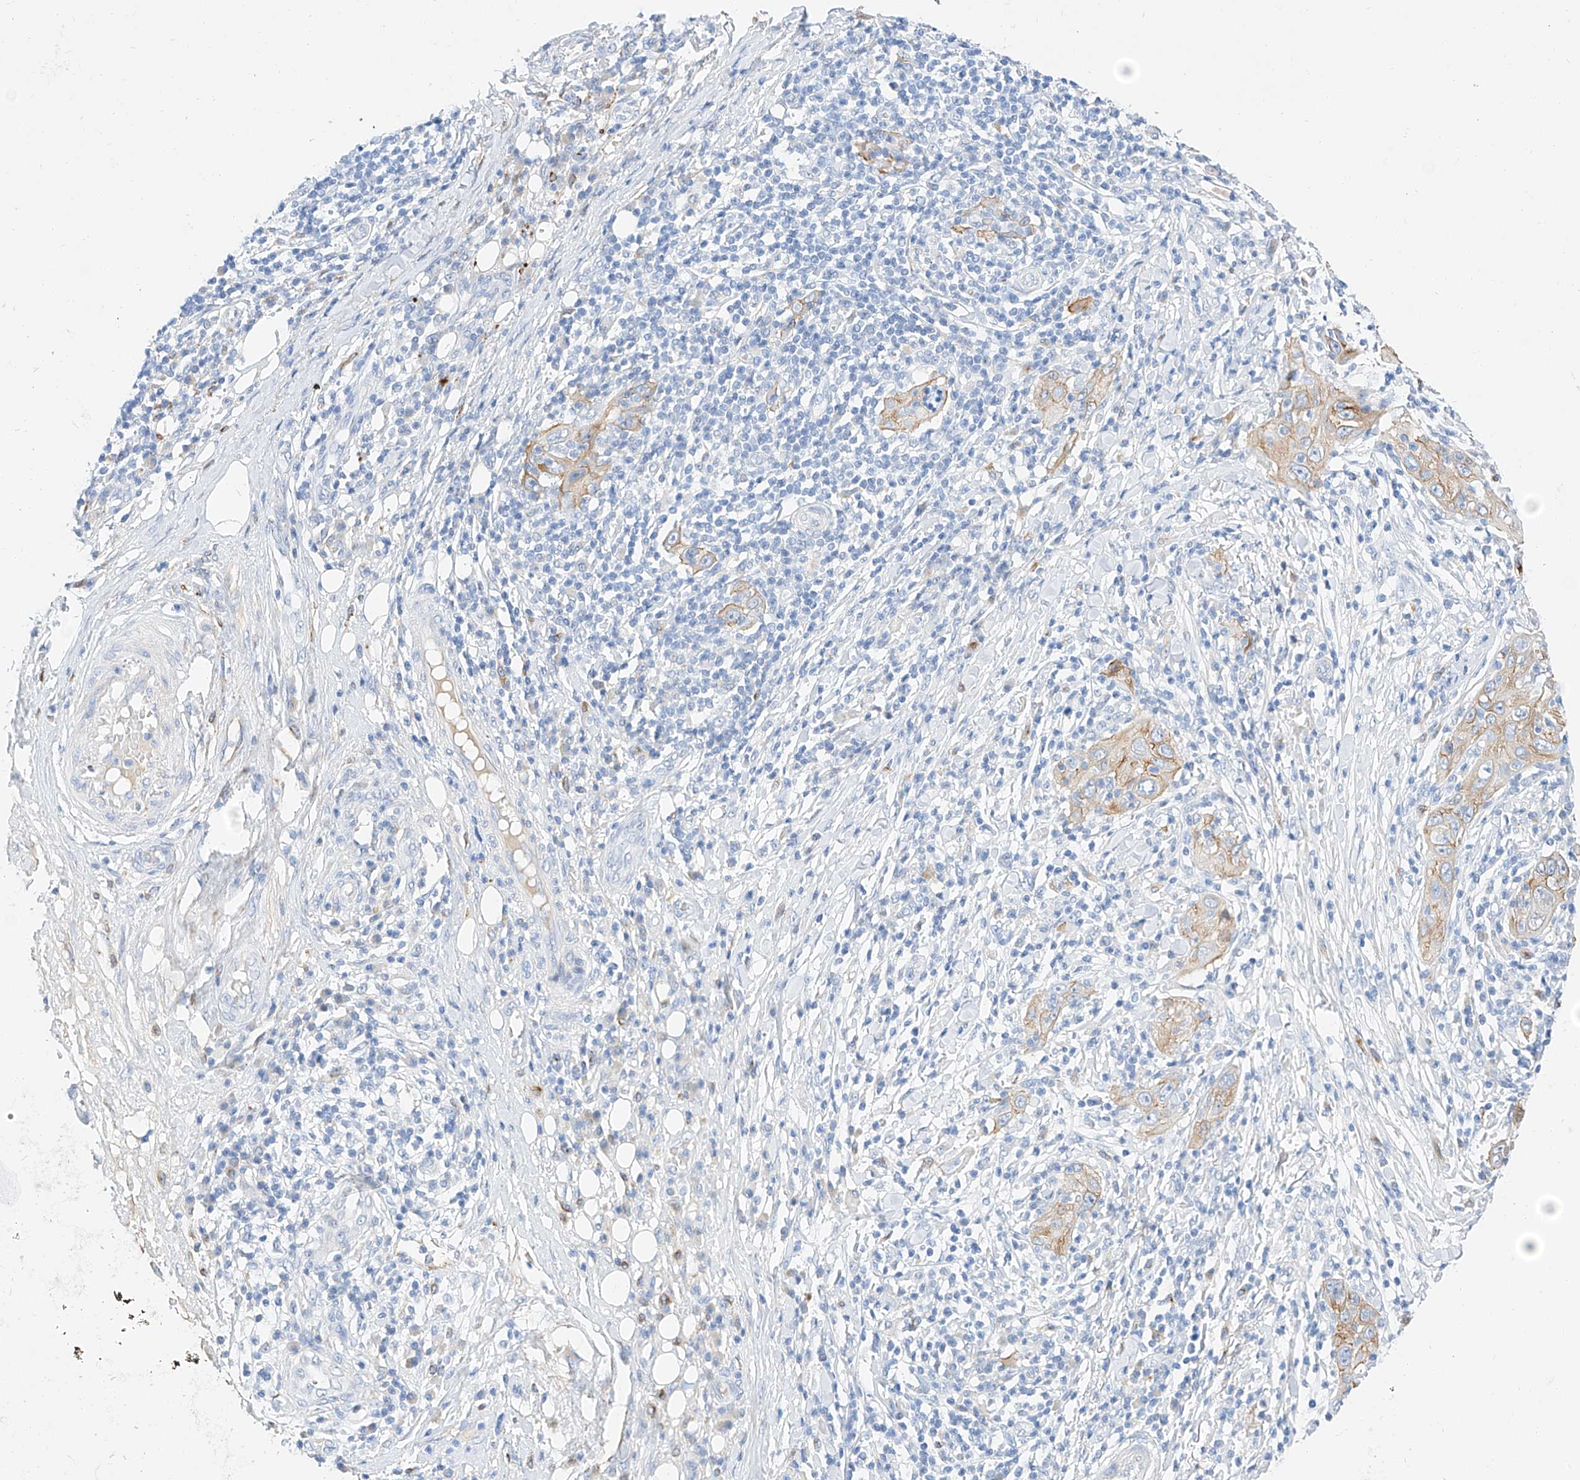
{"staining": {"intensity": "moderate", "quantity": ">75%", "location": "cytoplasmic/membranous"}, "tissue": "skin cancer", "cell_type": "Tumor cells", "image_type": "cancer", "snomed": [{"axis": "morphology", "description": "Squamous cell carcinoma, NOS"}, {"axis": "topography", "description": "Skin"}], "caption": "High-magnification brightfield microscopy of skin cancer stained with DAB (brown) and counterstained with hematoxylin (blue). tumor cells exhibit moderate cytoplasmic/membranous staining is present in approximately>75% of cells.", "gene": "MAP7", "patient": {"sex": "female", "age": 88}}